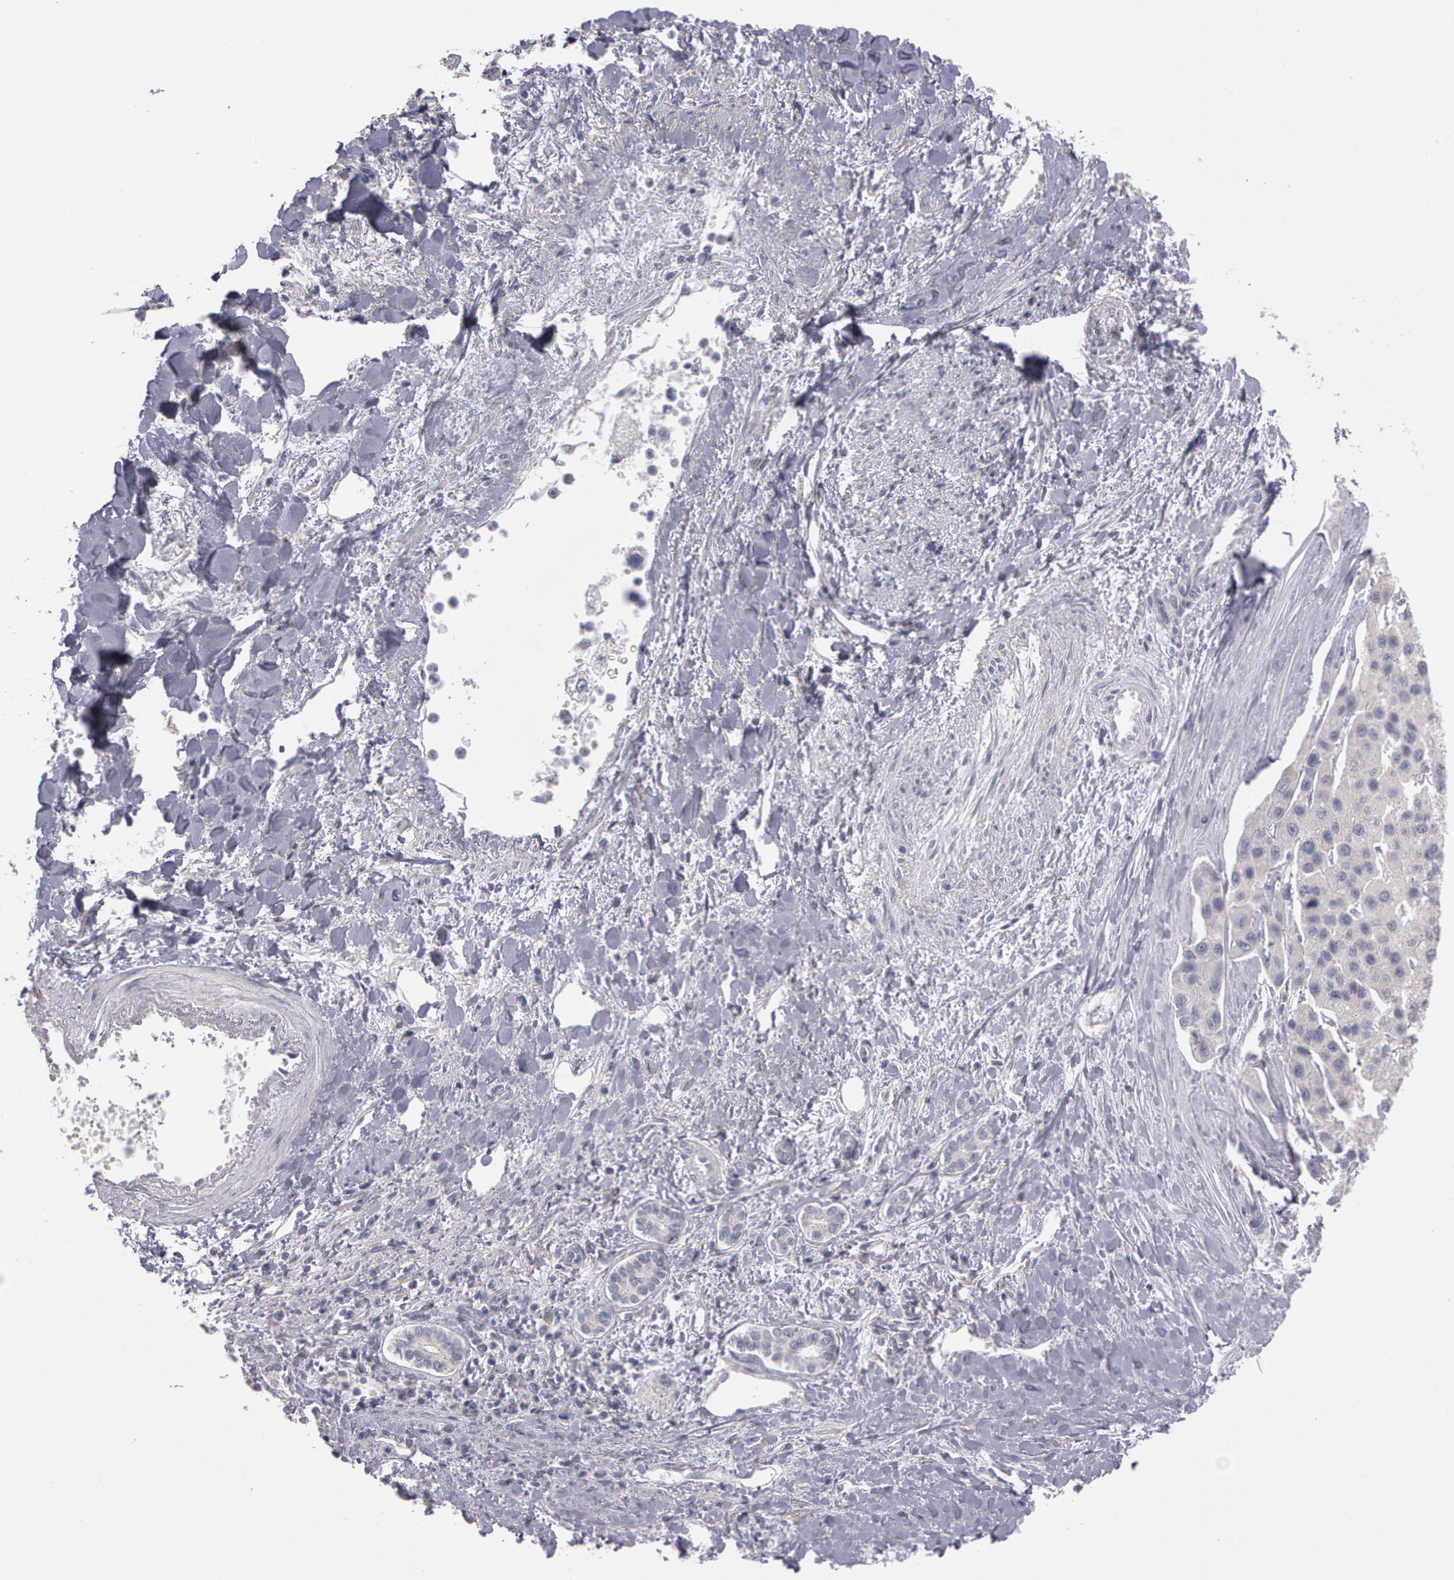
{"staining": {"intensity": "negative", "quantity": "none", "location": "none"}, "tissue": "liver cancer", "cell_type": "Tumor cells", "image_type": "cancer", "snomed": [{"axis": "morphology", "description": "Carcinoma, Hepatocellular, NOS"}, {"axis": "topography", "description": "Liver"}], "caption": "Protein analysis of liver cancer reveals no significant staining in tumor cells. (DAB IHC visualized using brightfield microscopy, high magnification).", "gene": "NEK9", "patient": {"sex": "female", "age": 85}}